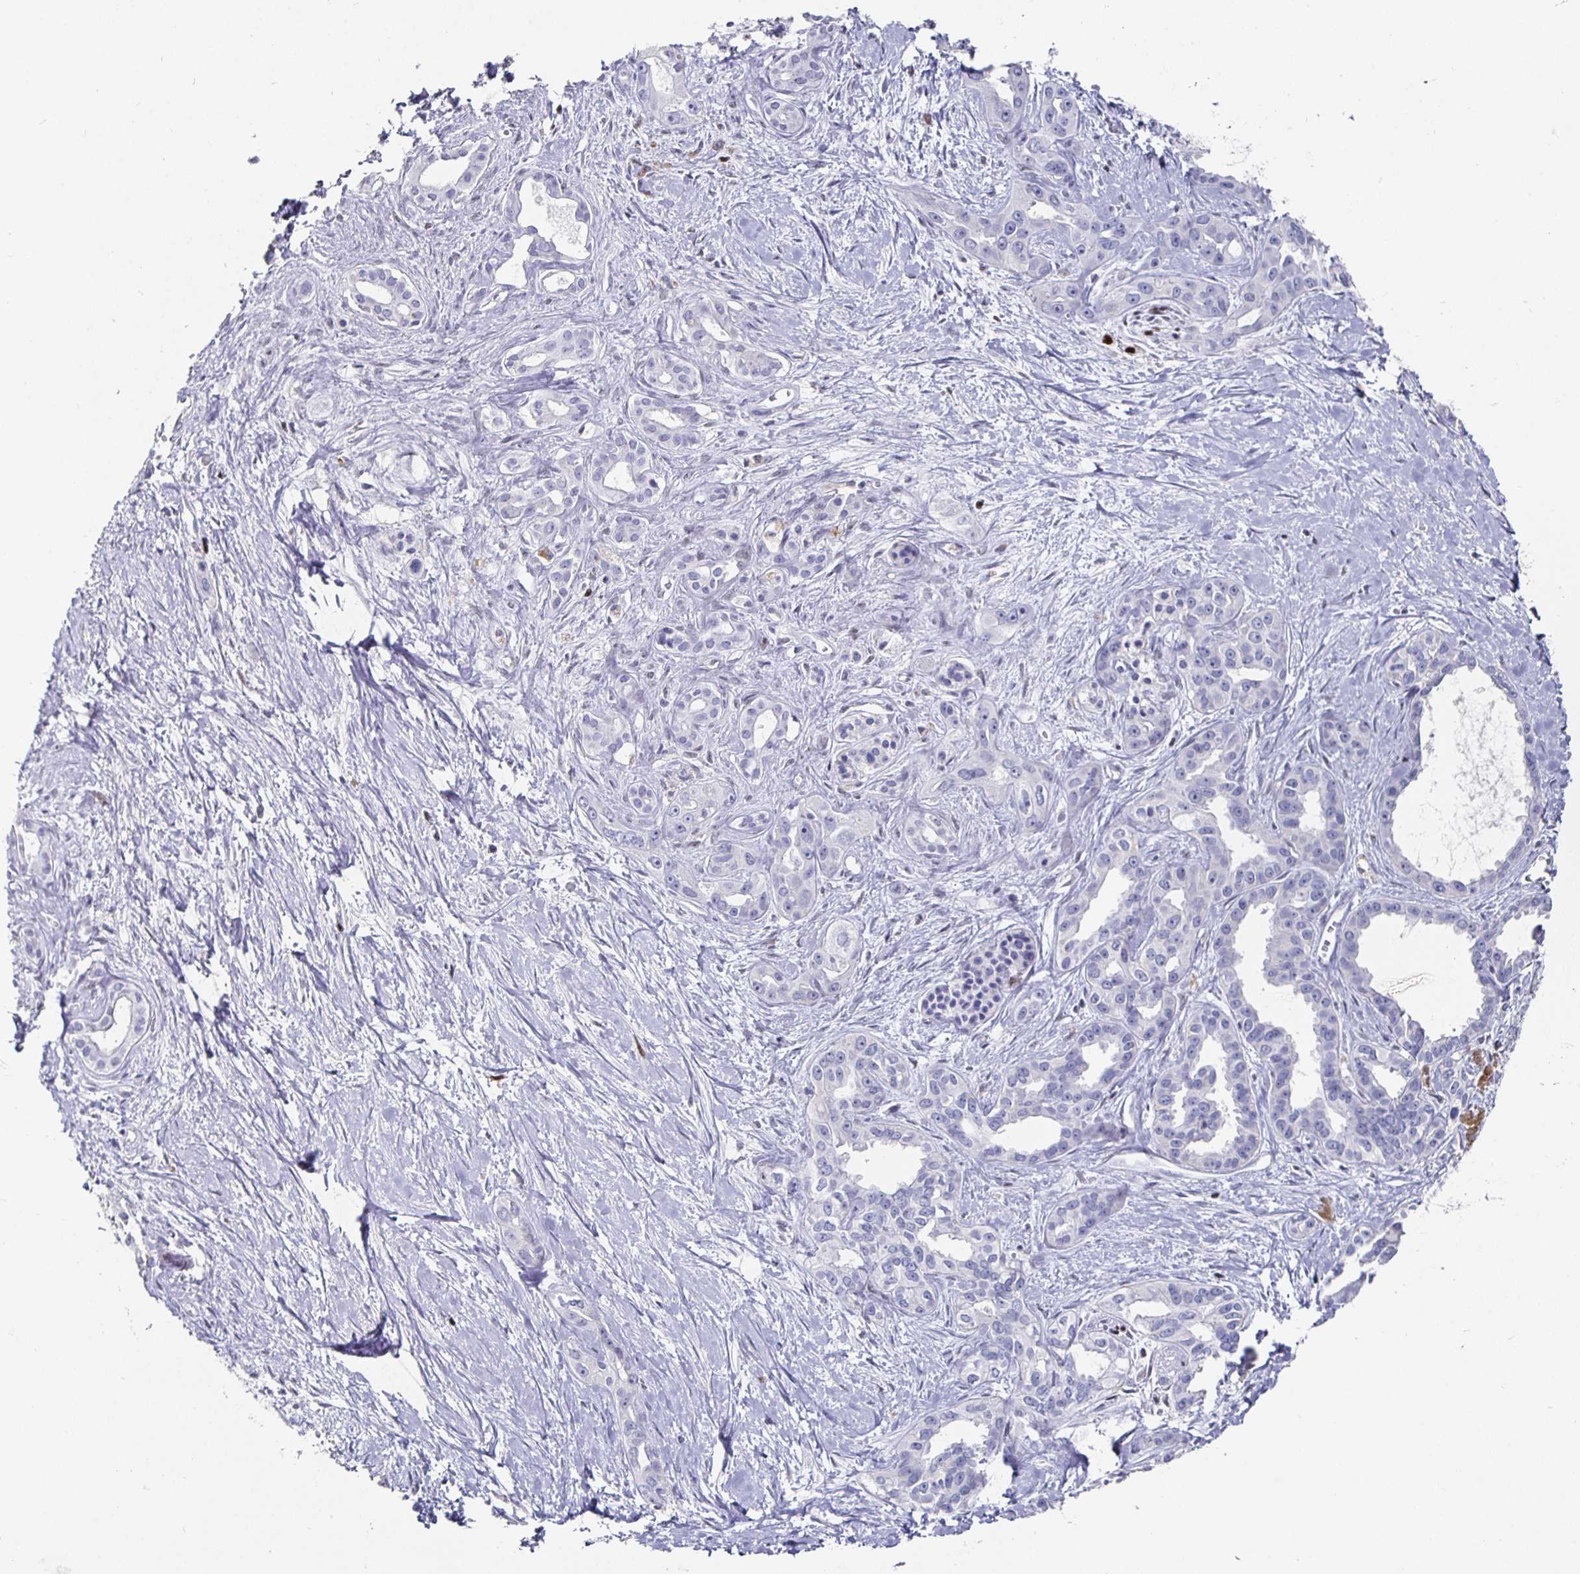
{"staining": {"intensity": "negative", "quantity": "none", "location": "none"}, "tissue": "pancreatic cancer", "cell_type": "Tumor cells", "image_type": "cancer", "snomed": [{"axis": "morphology", "description": "Adenocarcinoma, NOS"}, {"axis": "topography", "description": "Pancreas"}], "caption": "This is an IHC histopathology image of pancreatic adenocarcinoma. There is no staining in tumor cells.", "gene": "RUNX2", "patient": {"sex": "female", "age": 50}}